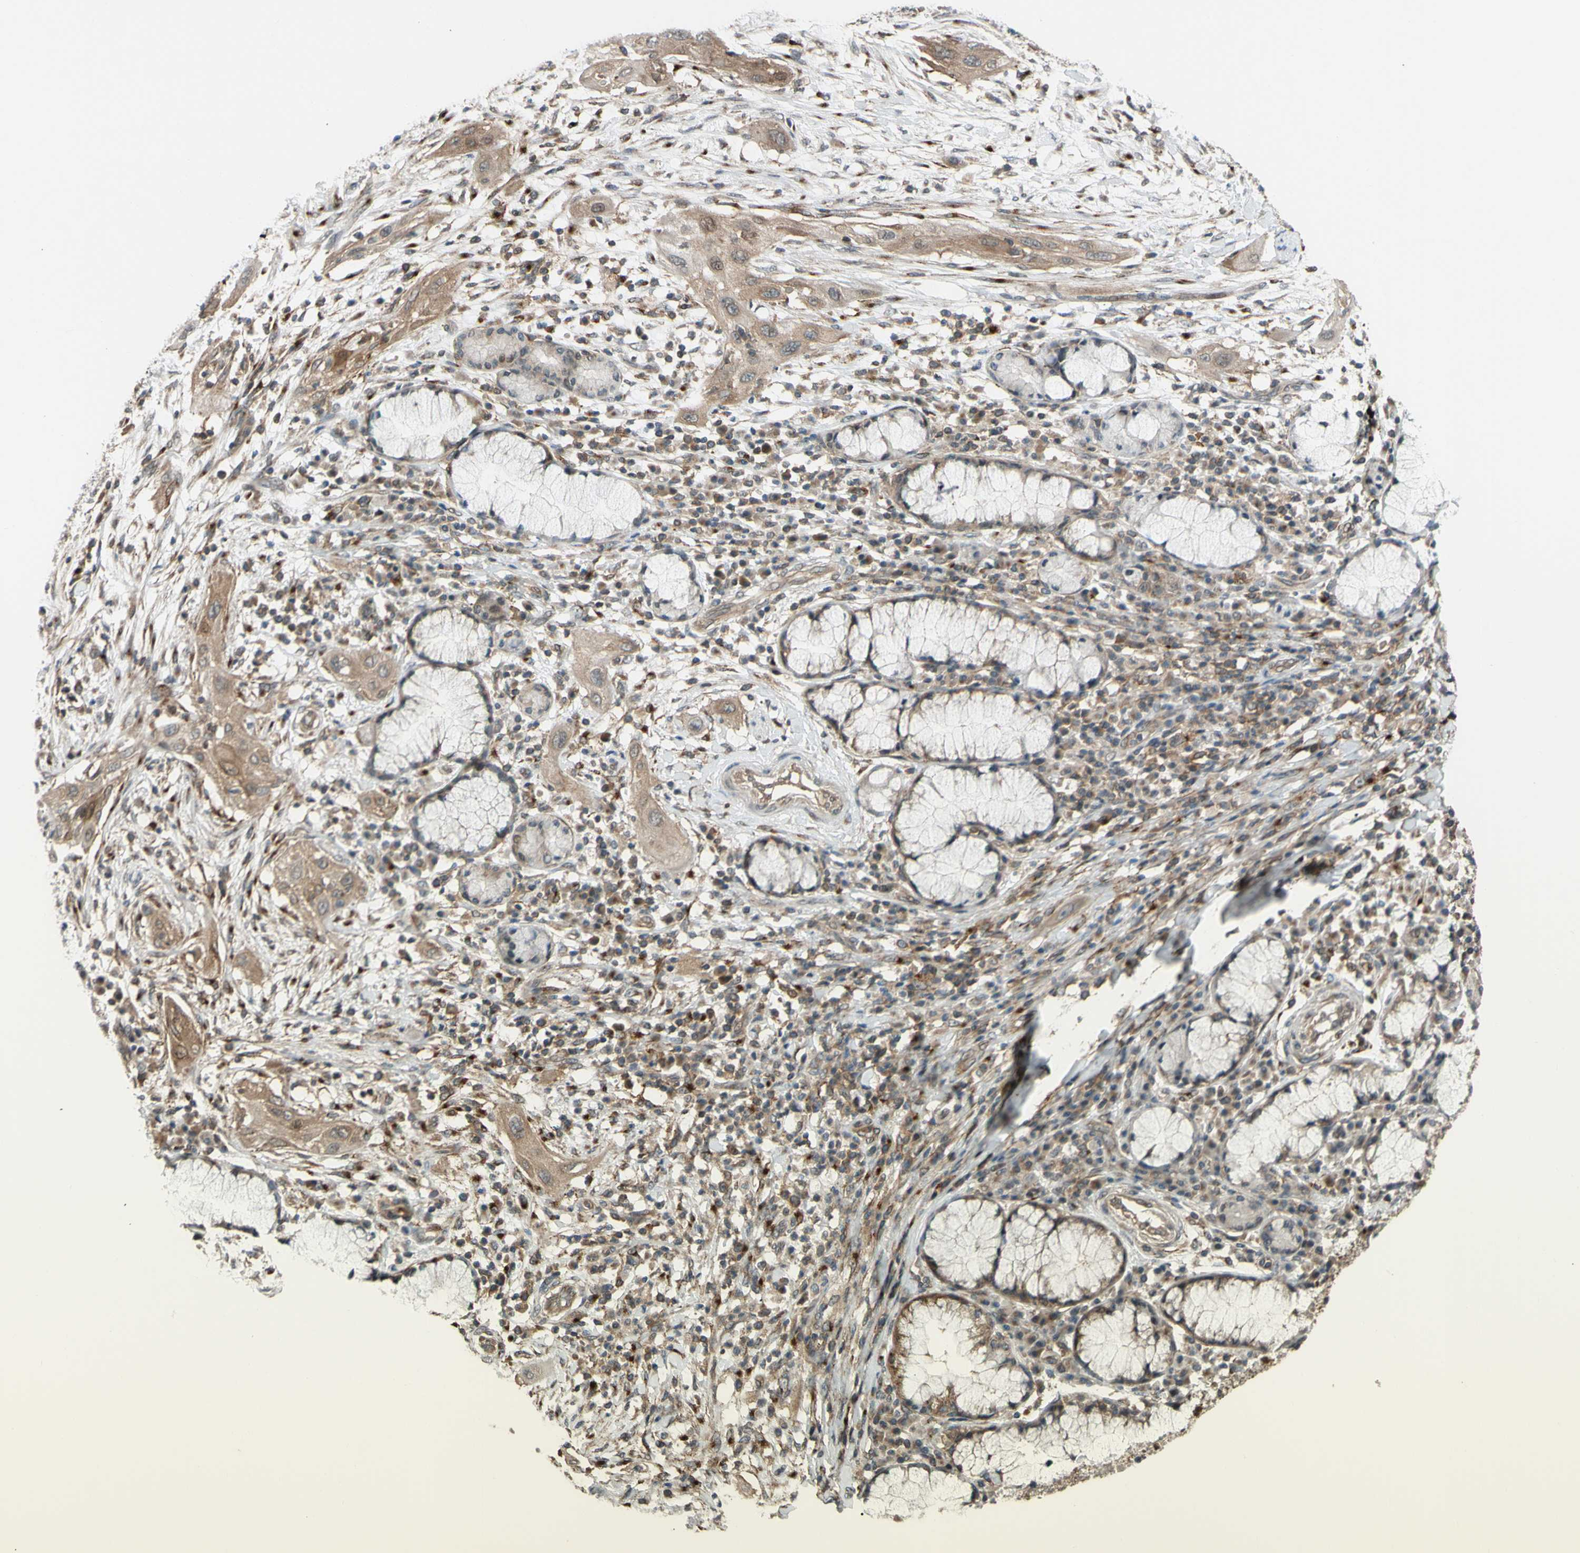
{"staining": {"intensity": "weak", "quantity": ">75%", "location": "cytoplasmic/membranous"}, "tissue": "lung cancer", "cell_type": "Tumor cells", "image_type": "cancer", "snomed": [{"axis": "morphology", "description": "Squamous cell carcinoma, NOS"}, {"axis": "topography", "description": "Lung"}], "caption": "Human lung cancer (squamous cell carcinoma) stained for a protein (brown) demonstrates weak cytoplasmic/membranous positive staining in approximately >75% of tumor cells.", "gene": "FLII", "patient": {"sex": "female", "age": 47}}